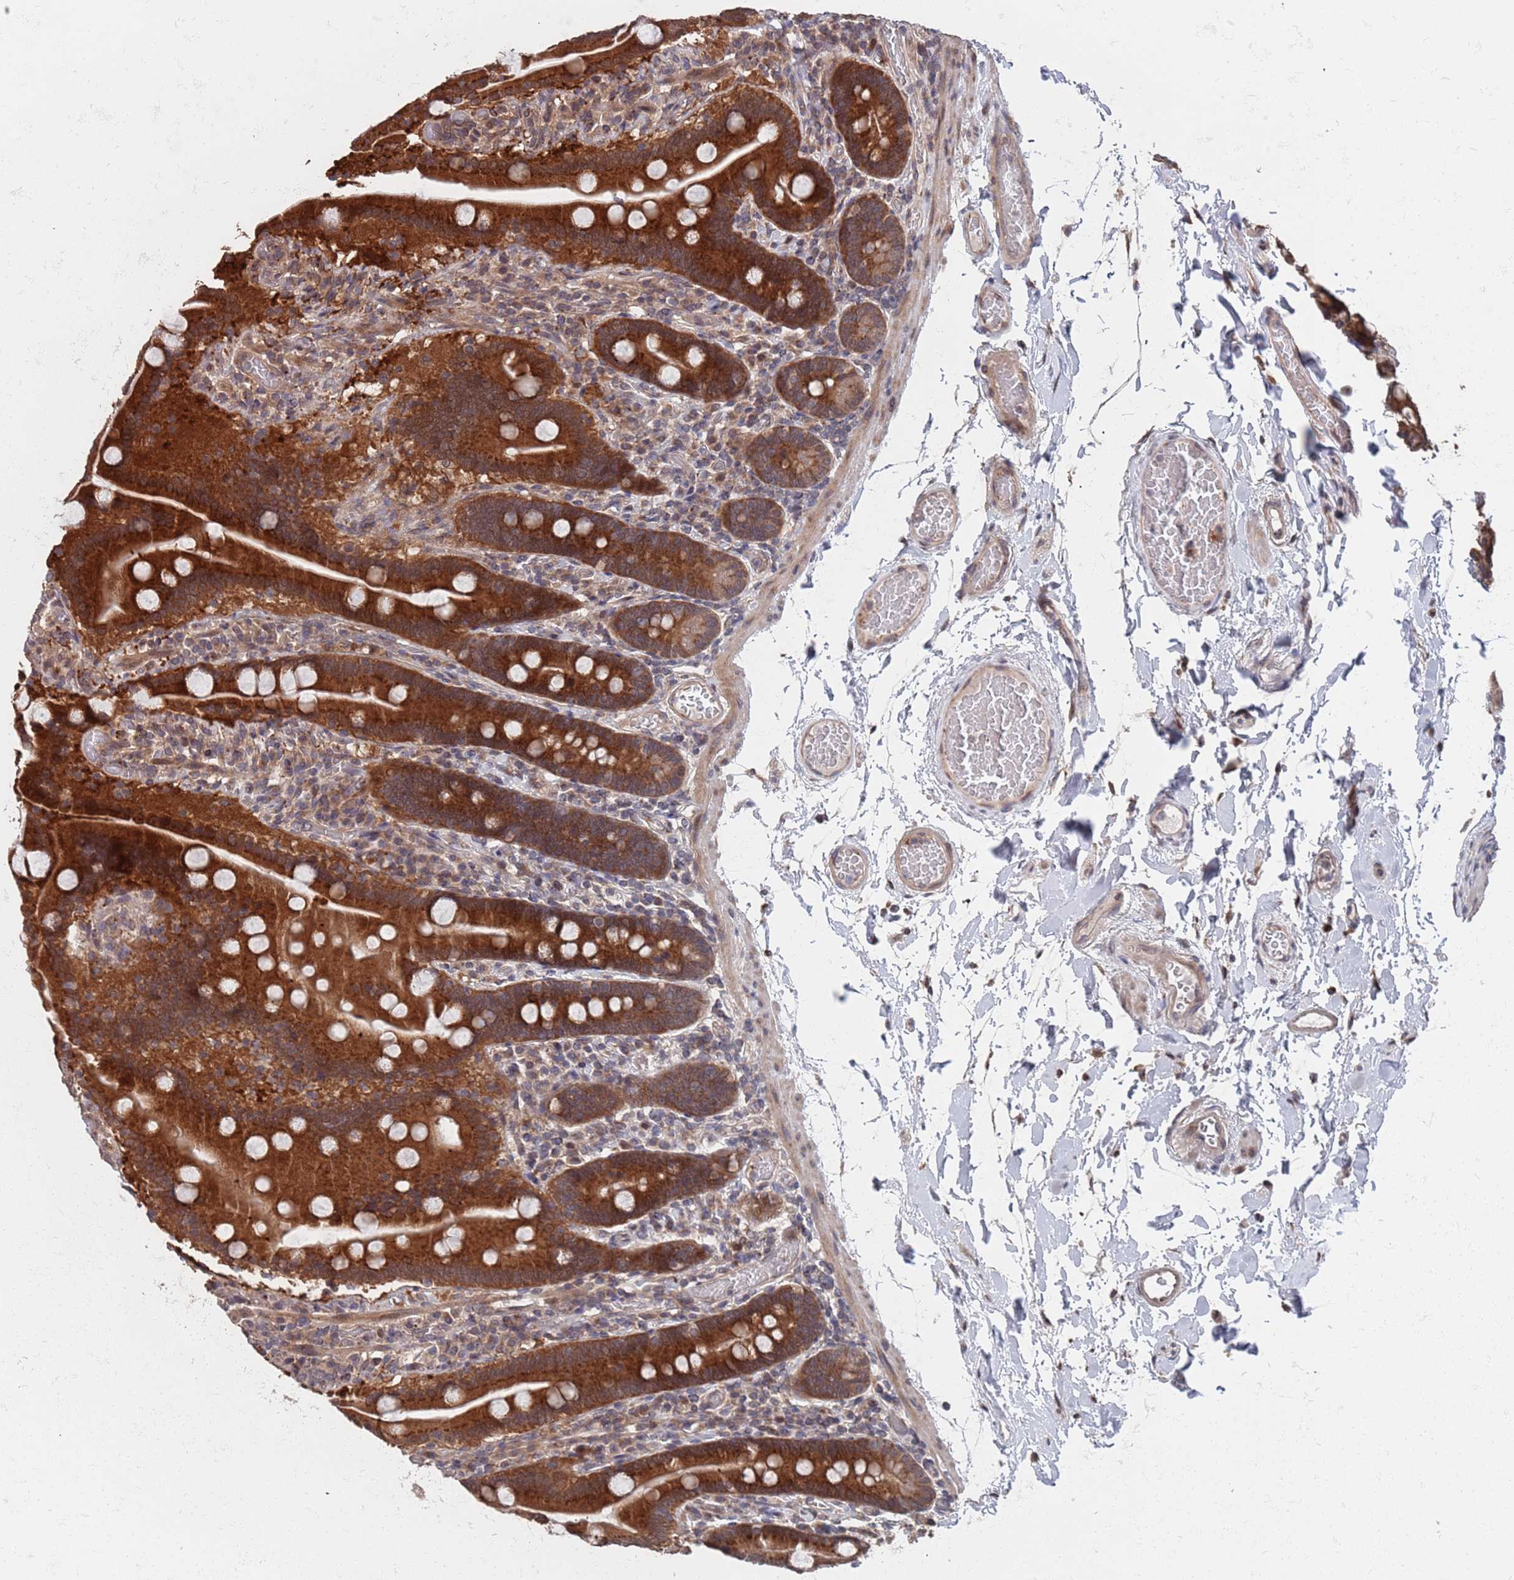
{"staining": {"intensity": "strong", "quantity": ">75%", "location": "cytoplasmic/membranous"}, "tissue": "duodenum", "cell_type": "Glandular cells", "image_type": "normal", "snomed": [{"axis": "morphology", "description": "Normal tissue, NOS"}, {"axis": "topography", "description": "Duodenum"}], "caption": "Duodenum stained with DAB (3,3'-diaminobenzidine) immunohistochemistry (IHC) reveals high levels of strong cytoplasmic/membranous expression in approximately >75% of glandular cells.", "gene": "UNC45A", "patient": {"sex": "male", "age": 55}}